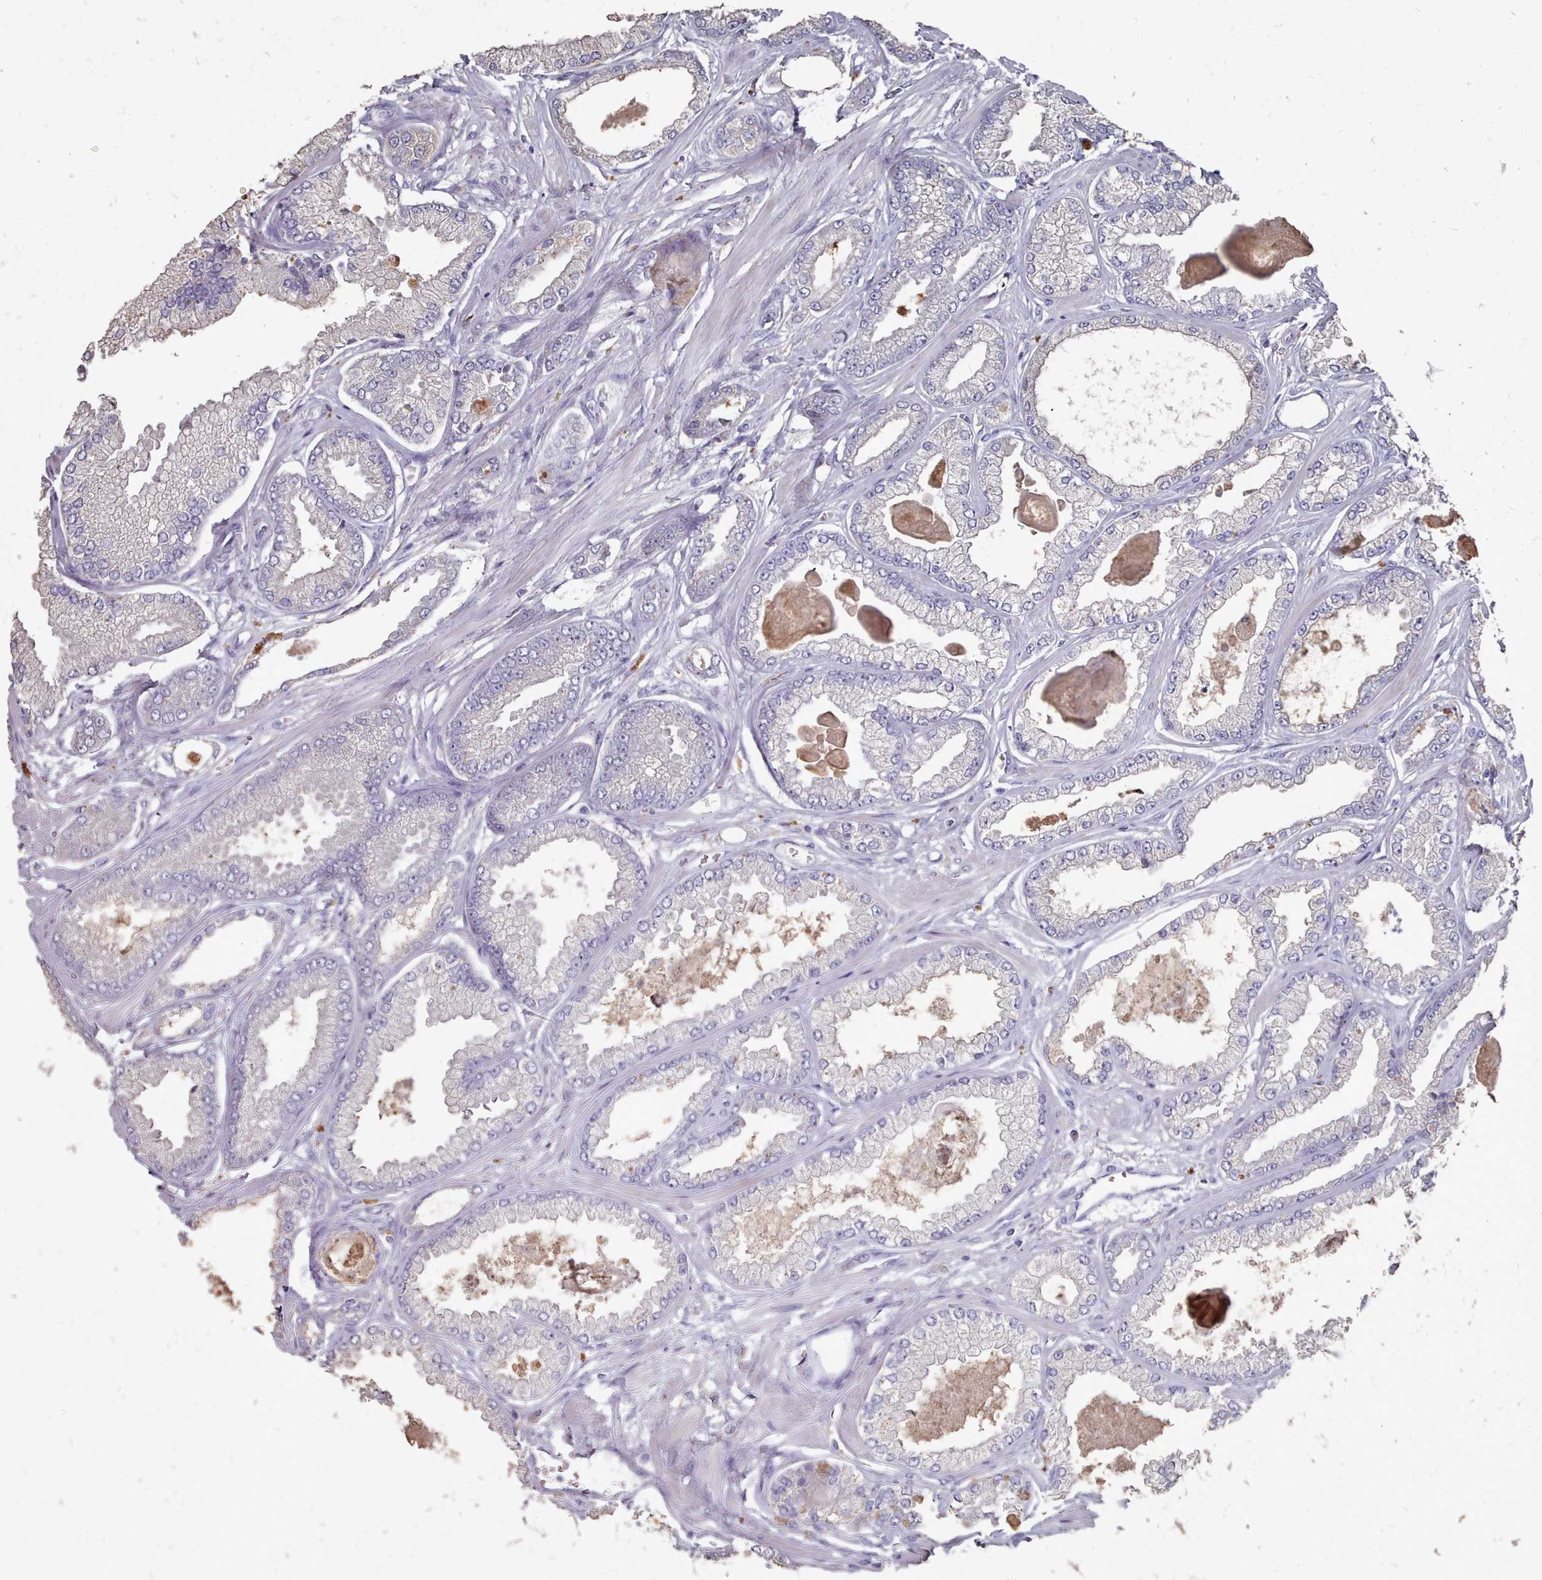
{"staining": {"intensity": "negative", "quantity": "none", "location": "none"}, "tissue": "prostate cancer", "cell_type": "Tumor cells", "image_type": "cancer", "snomed": [{"axis": "morphology", "description": "Adenocarcinoma, Low grade"}, {"axis": "topography", "description": "Prostate"}], "caption": "Tumor cells show no significant protein staining in prostate cancer (low-grade adenocarcinoma).", "gene": "OTULINL", "patient": {"sex": "male", "age": 64}}